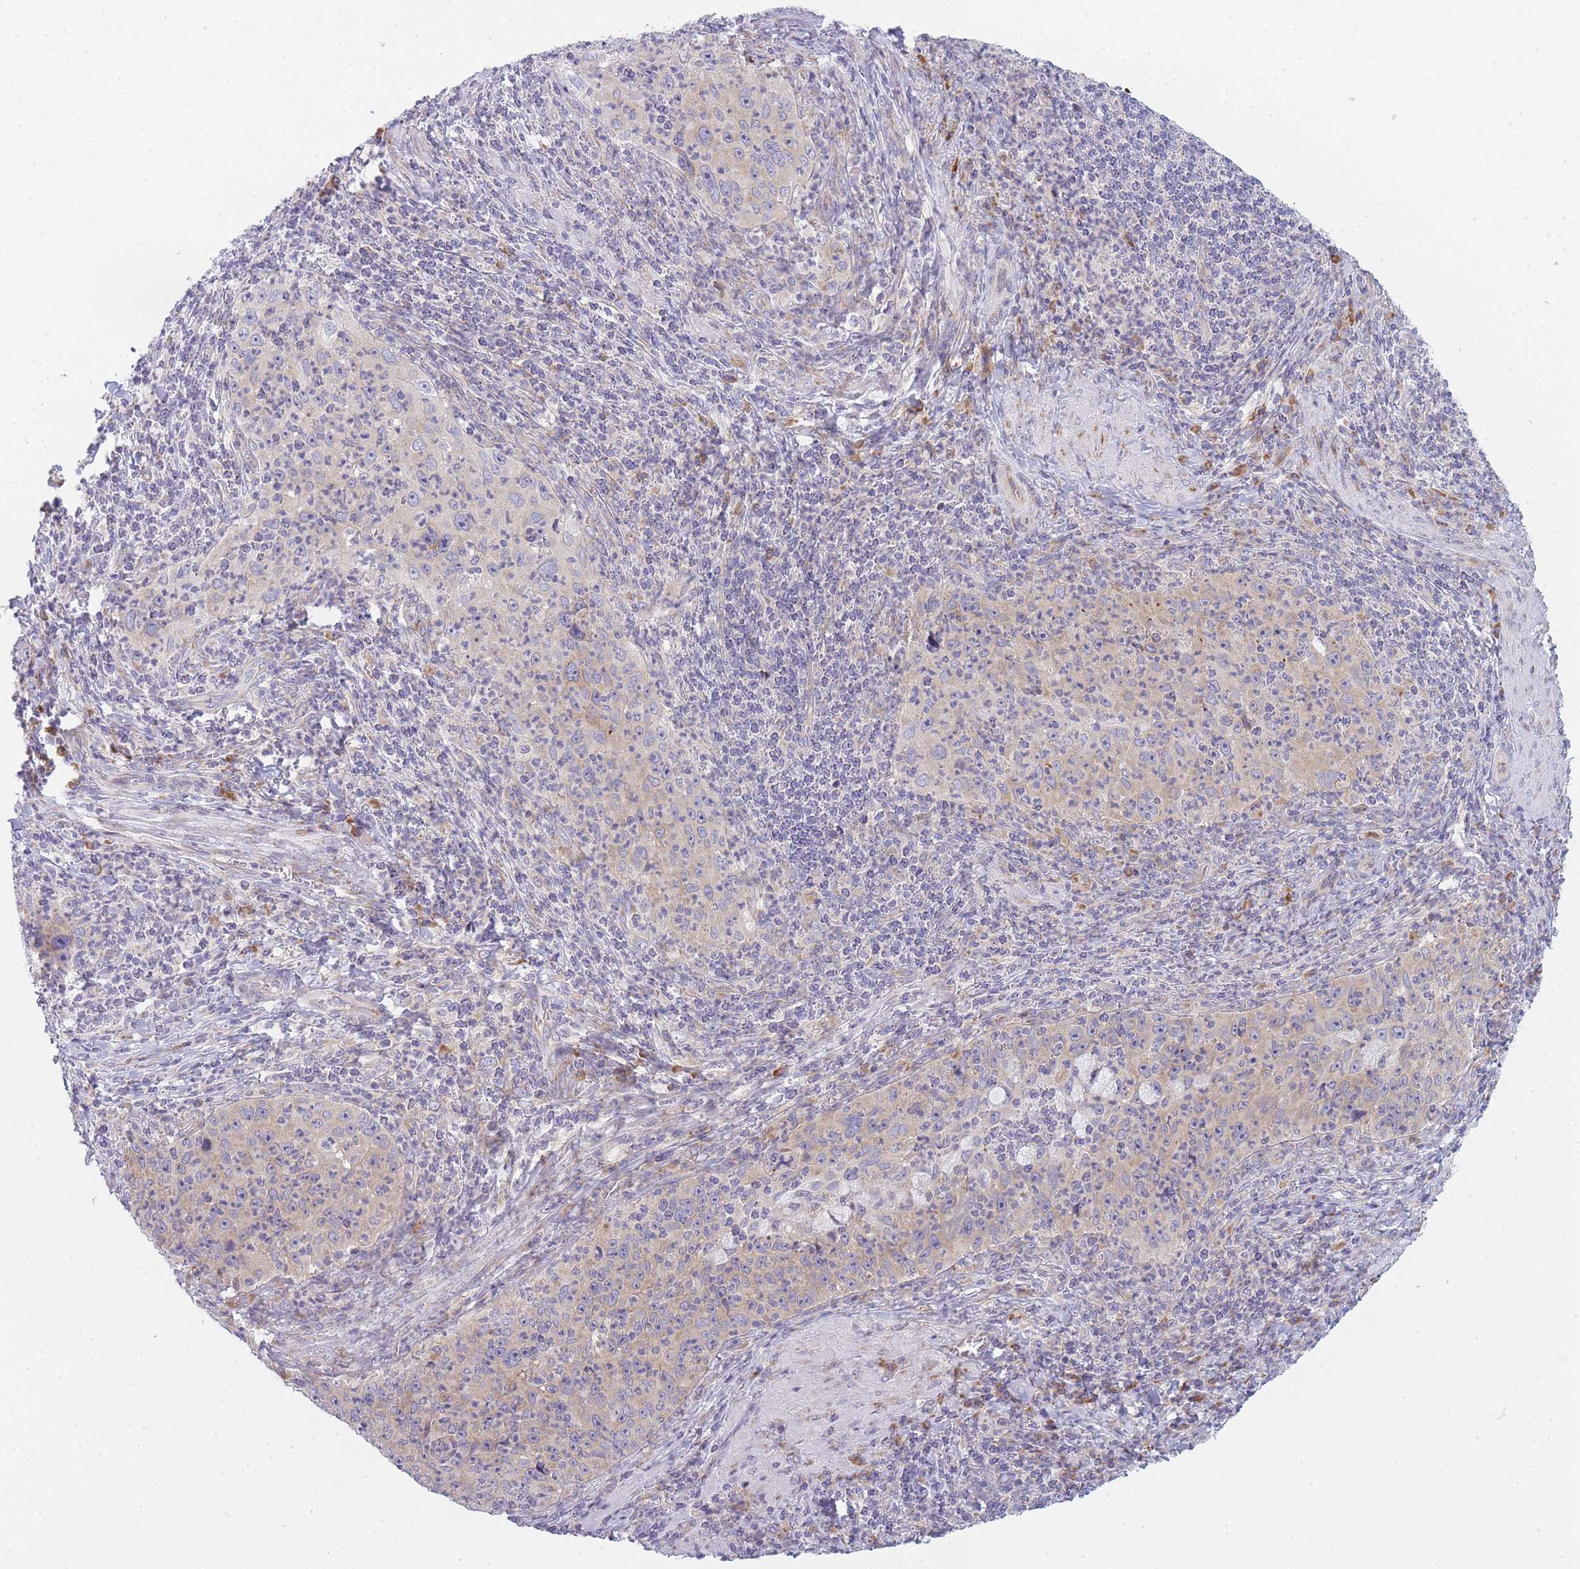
{"staining": {"intensity": "weak", "quantity": "25%-75%", "location": "cytoplasmic/membranous"}, "tissue": "cervical cancer", "cell_type": "Tumor cells", "image_type": "cancer", "snomed": [{"axis": "morphology", "description": "Squamous cell carcinoma, NOS"}, {"axis": "topography", "description": "Cervix"}], "caption": "High-magnification brightfield microscopy of cervical cancer stained with DAB (brown) and counterstained with hematoxylin (blue). tumor cells exhibit weak cytoplasmic/membranous positivity is identified in about25%-75% of cells.", "gene": "OR5L2", "patient": {"sex": "female", "age": 30}}